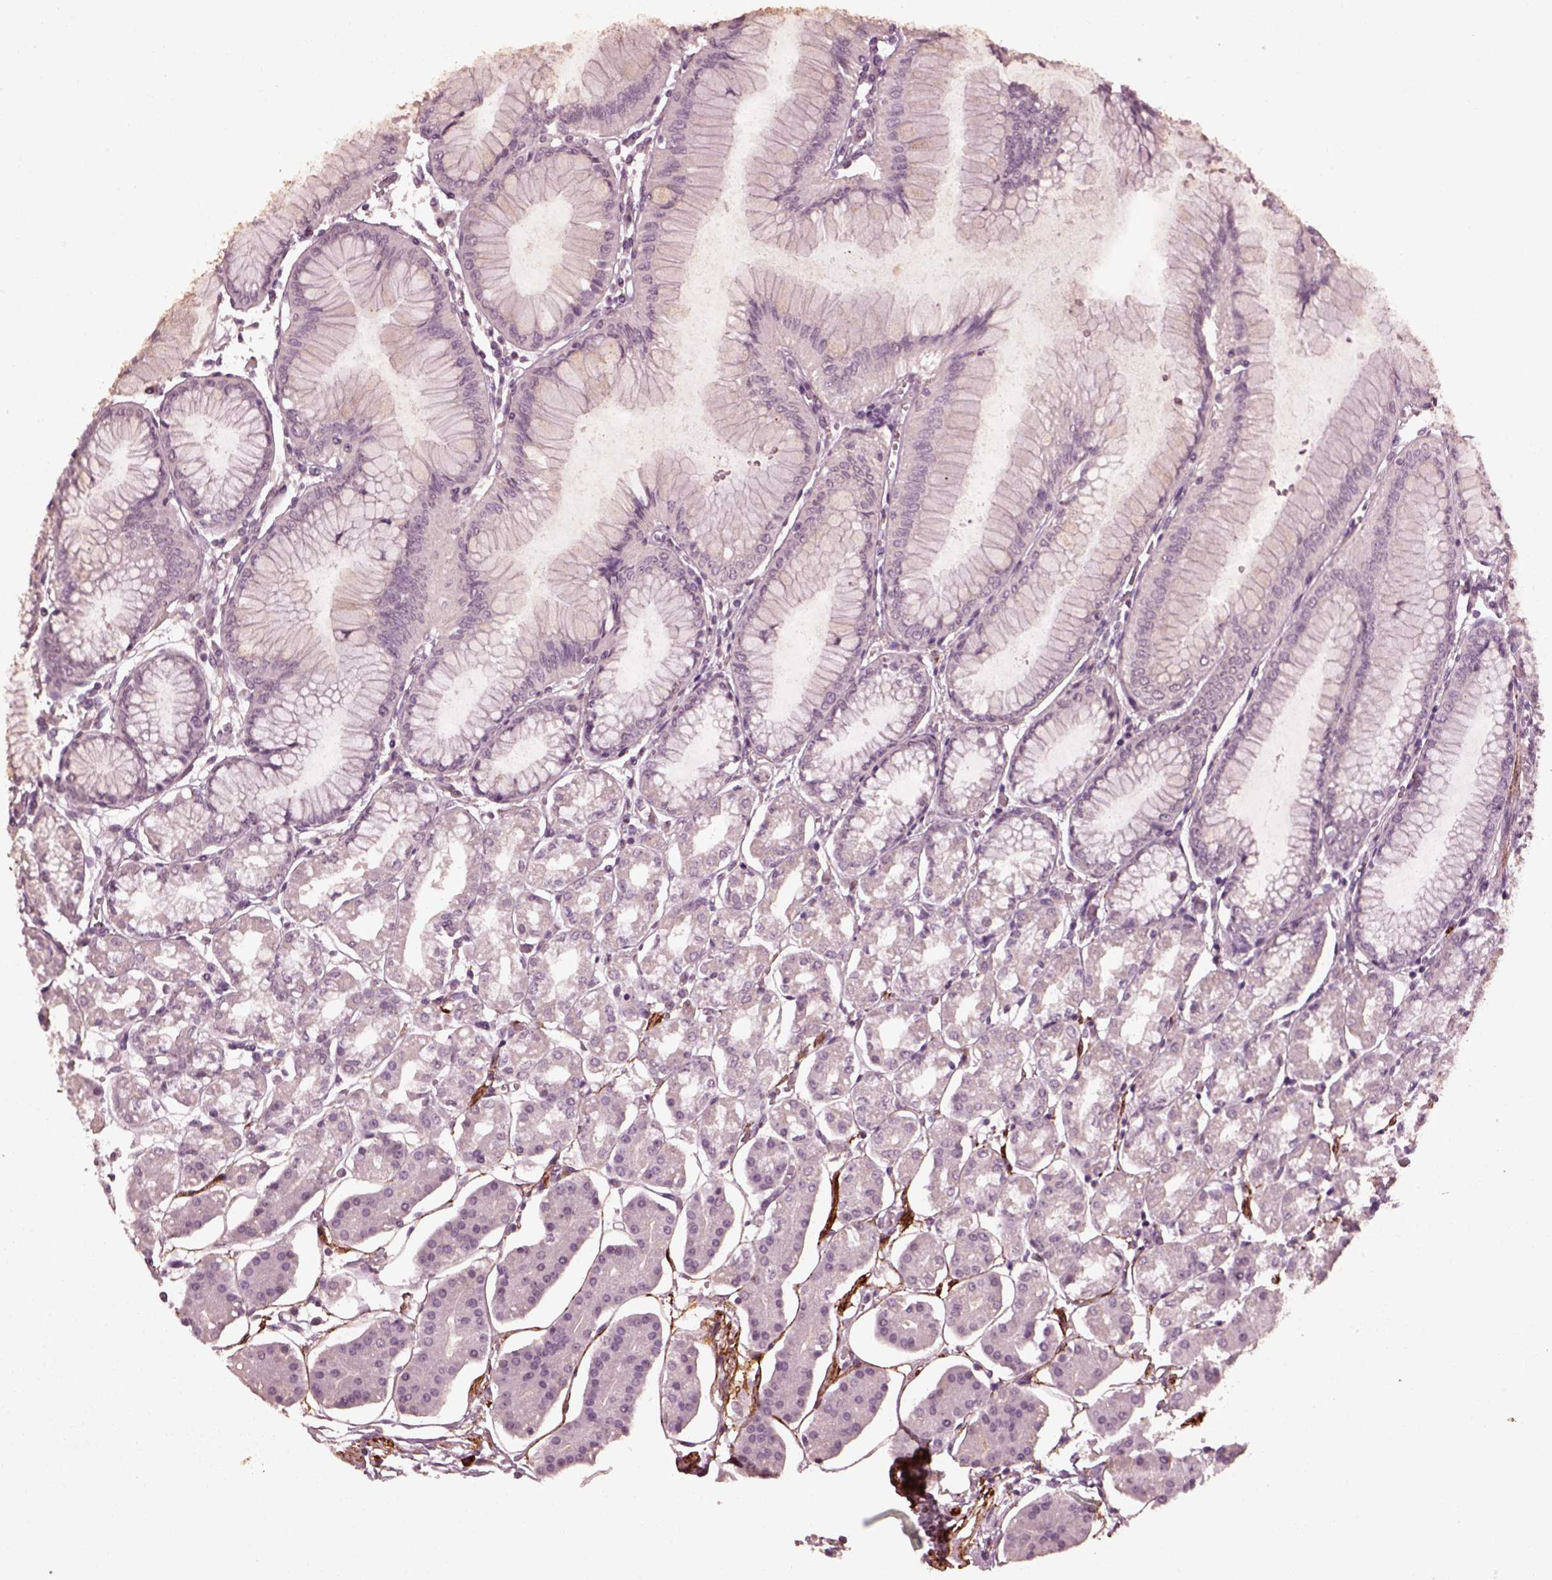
{"staining": {"intensity": "negative", "quantity": "none", "location": "none"}, "tissue": "stomach", "cell_type": "Glandular cells", "image_type": "normal", "snomed": [{"axis": "morphology", "description": "Normal tissue, NOS"}, {"axis": "topography", "description": "Skeletal muscle"}, {"axis": "topography", "description": "Stomach"}], "caption": "IHC of benign stomach reveals no staining in glandular cells. (DAB (3,3'-diaminobenzidine) IHC, high magnification).", "gene": "EFEMP1", "patient": {"sex": "female", "age": 57}}